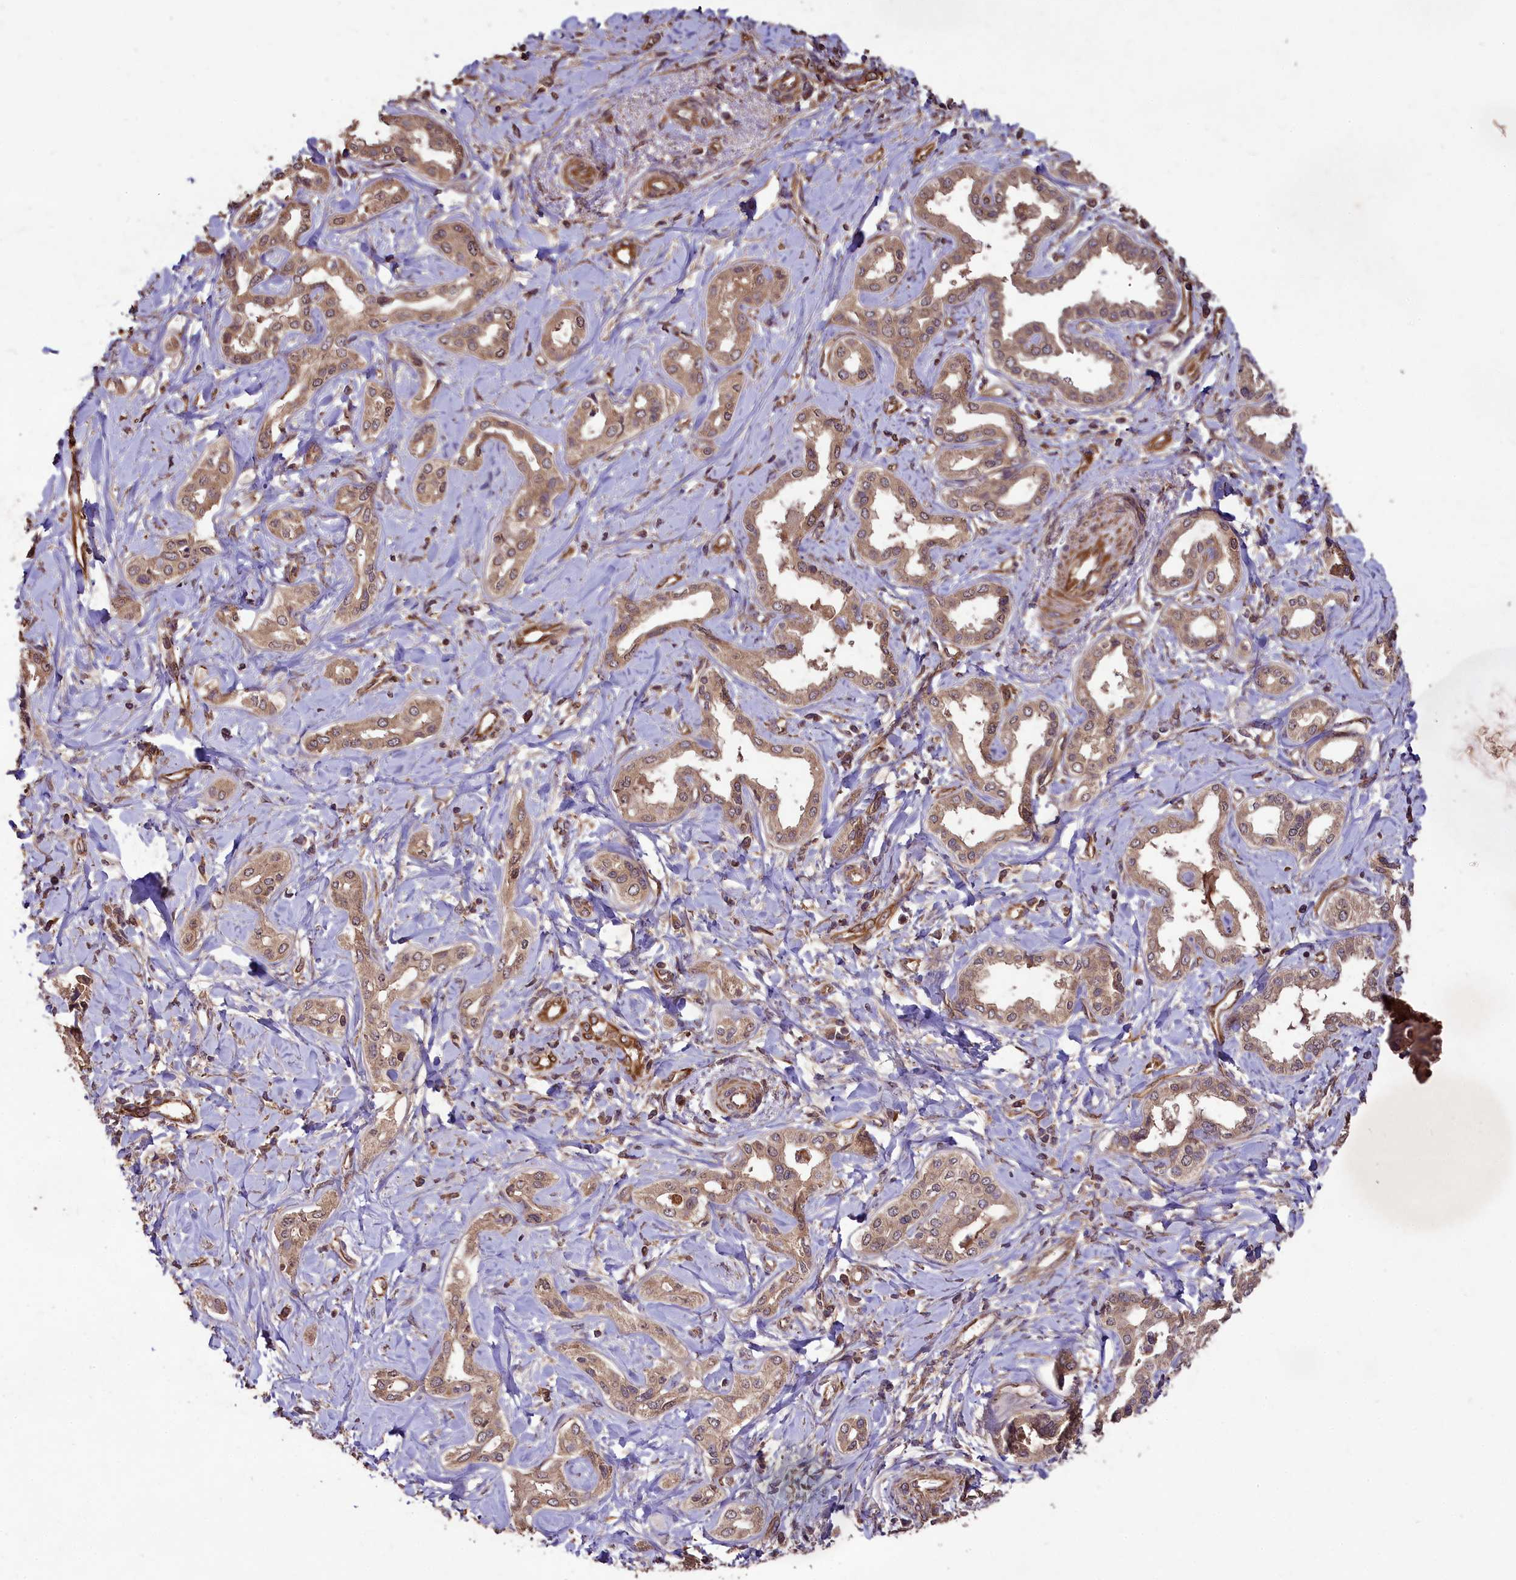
{"staining": {"intensity": "moderate", "quantity": ">75%", "location": "cytoplasmic/membranous"}, "tissue": "liver cancer", "cell_type": "Tumor cells", "image_type": "cancer", "snomed": [{"axis": "morphology", "description": "Cholangiocarcinoma"}, {"axis": "topography", "description": "Liver"}], "caption": "High-magnification brightfield microscopy of cholangiocarcinoma (liver) stained with DAB (3,3'-diaminobenzidine) (brown) and counterstained with hematoxylin (blue). tumor cells exhibit moderate cytoplasmic/membranous staining is seen in approximately>75% of cells.", "gene": "TTLL10", "patient": {"sex": "female", "age": 77}}